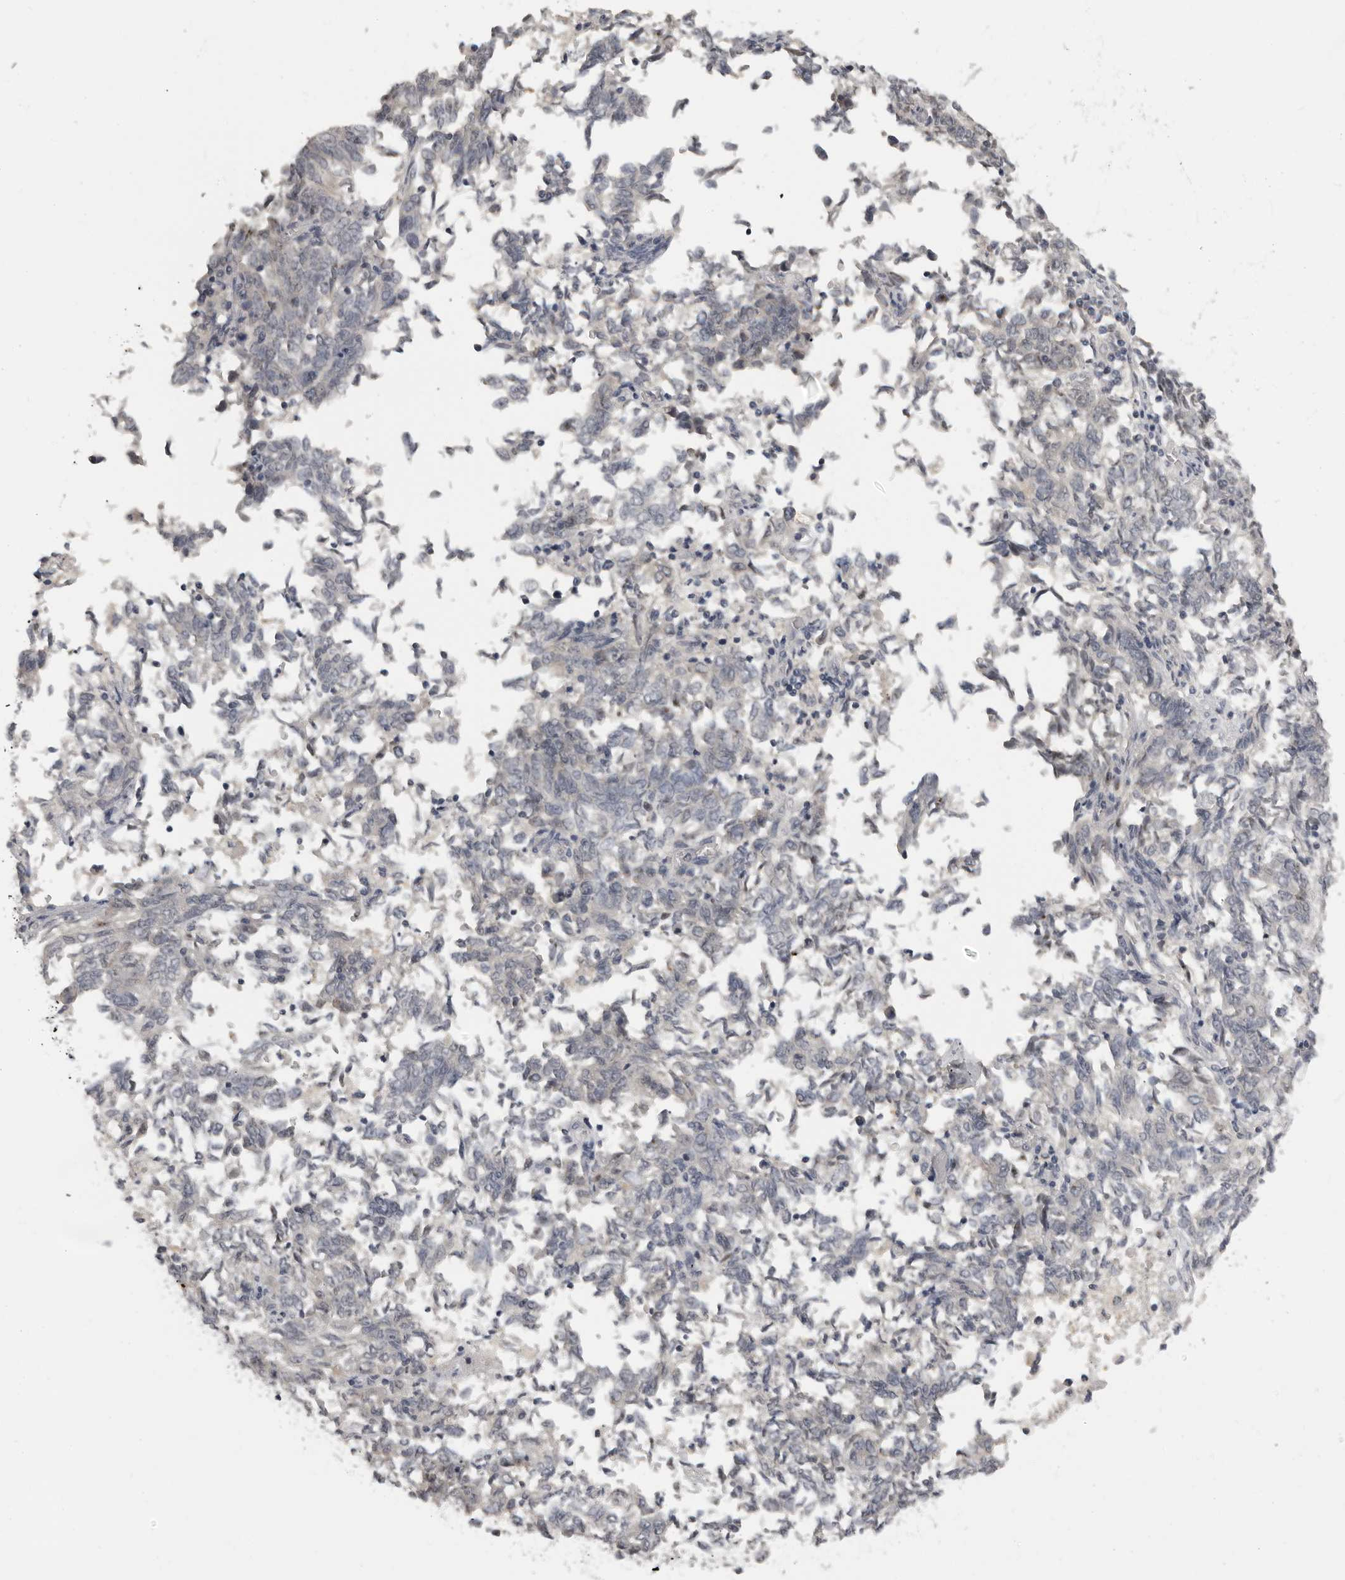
{"staining": {"intensity": "negative", "quantity": "none", "location": "none"}, "tissue": "endometrial cancer", "cell_type": "Tumor cells", "image_type": "cancer", "snomed": [{"axis": "morphology", "description": "Adenocarcinoma, NOS"}, {"axis": "topography", "description": "Endometrium"}], "caption": "Endometrial adenocarcinoma was stained to show a protein in brown. There is no significant expression in tumor cells.", "gene": "MRTO4", "patient": {"sex": "female", "age": 80}}